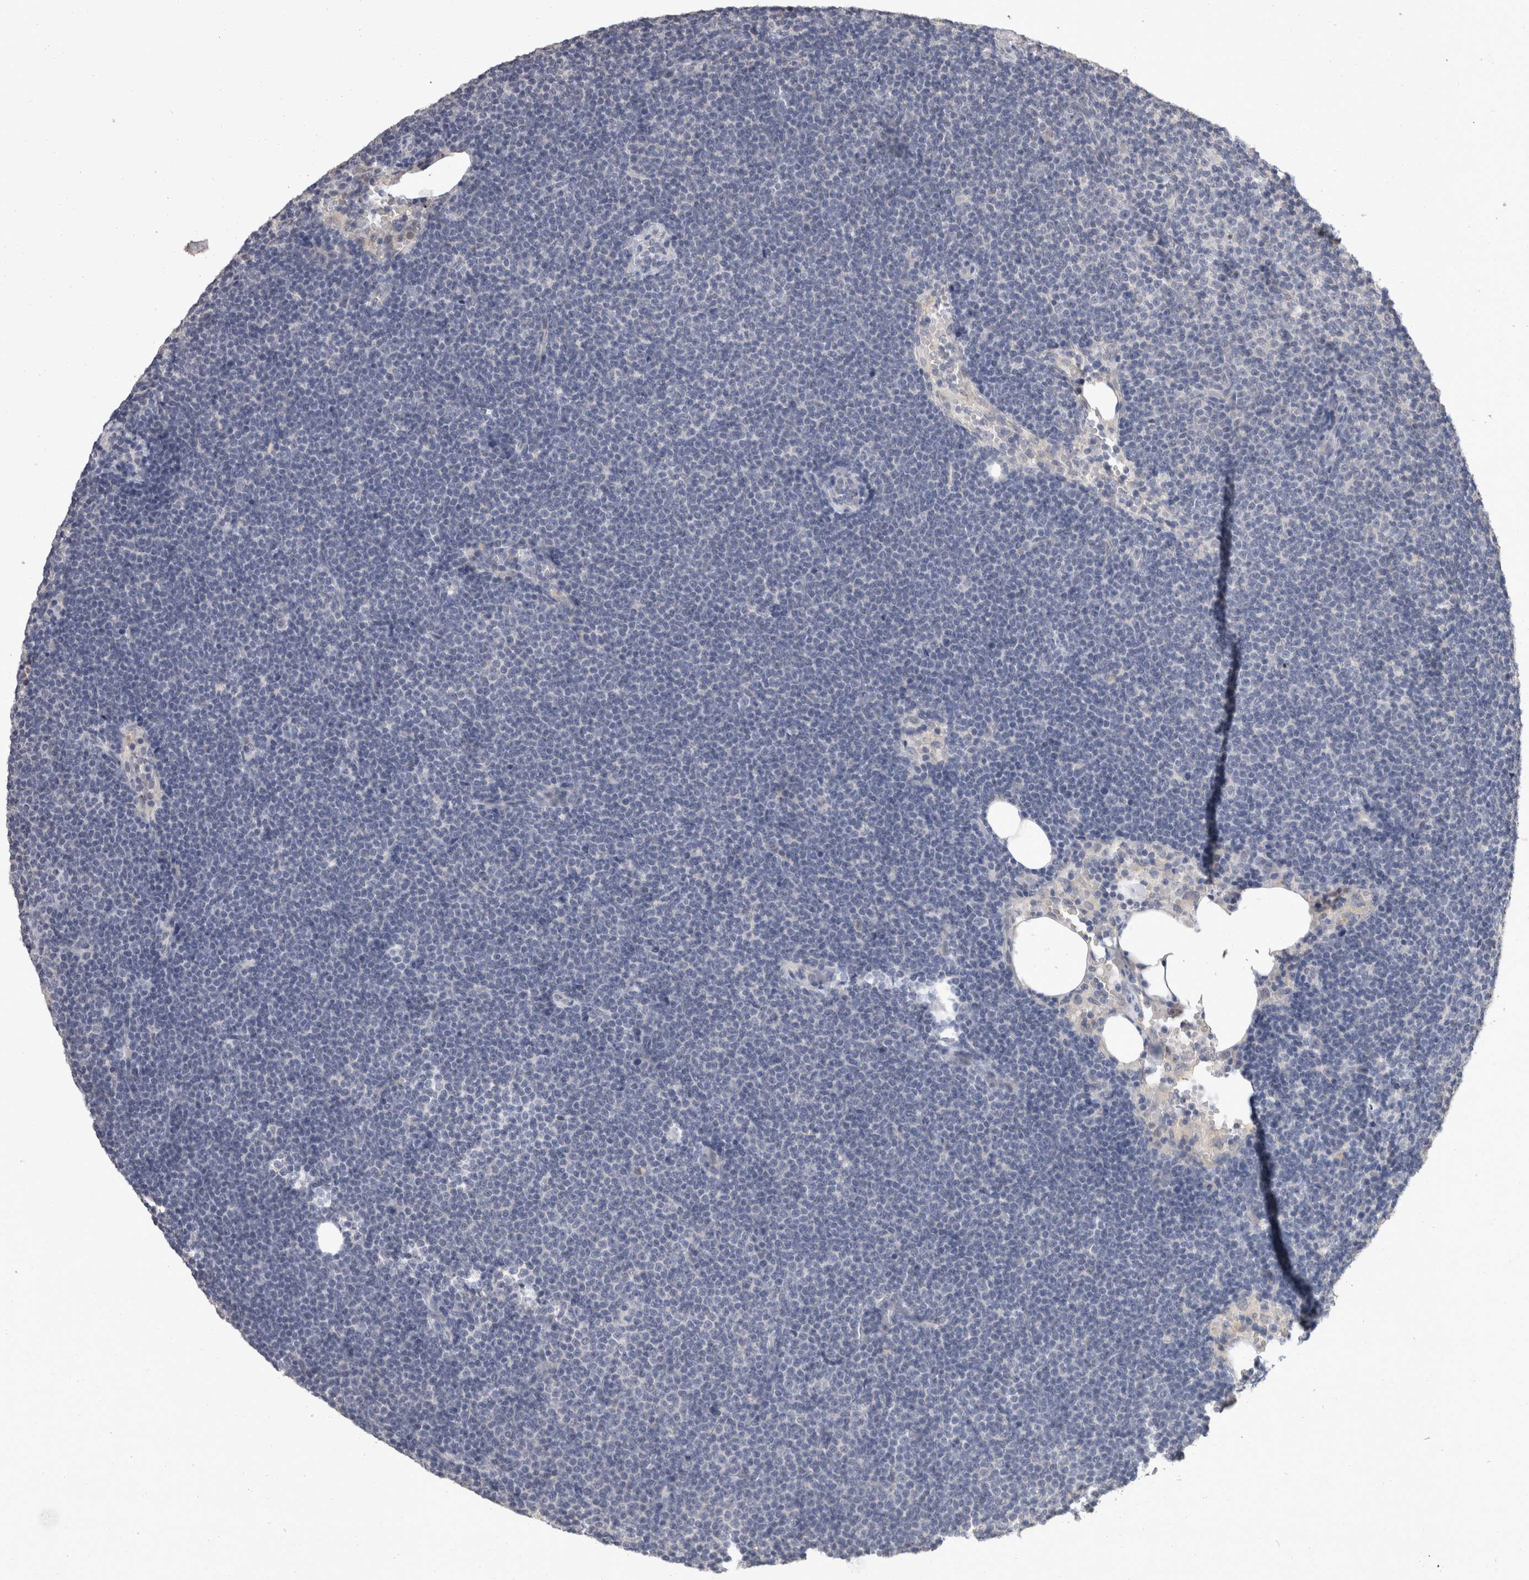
{"staining": {"intensity": "negative", "quantity": "none", "location": "none"}, "tissue": "lymphoma", "cell_type": "Tumor cells", "image_type": "cancer", "snomed": [{"axis": "morphology", "description": "Malignant lymphoma, non-Hodgkin's type, Low grade"}, {"axis": "topography", "description": "Lymph node"}], "caption": "Tumor cells show no significant protein positivity in malignant lymphoma, non-Hodgkin's type (low-grade).", "gene": "FHOD3", "patient": {"sex": "female", "age": 53}}